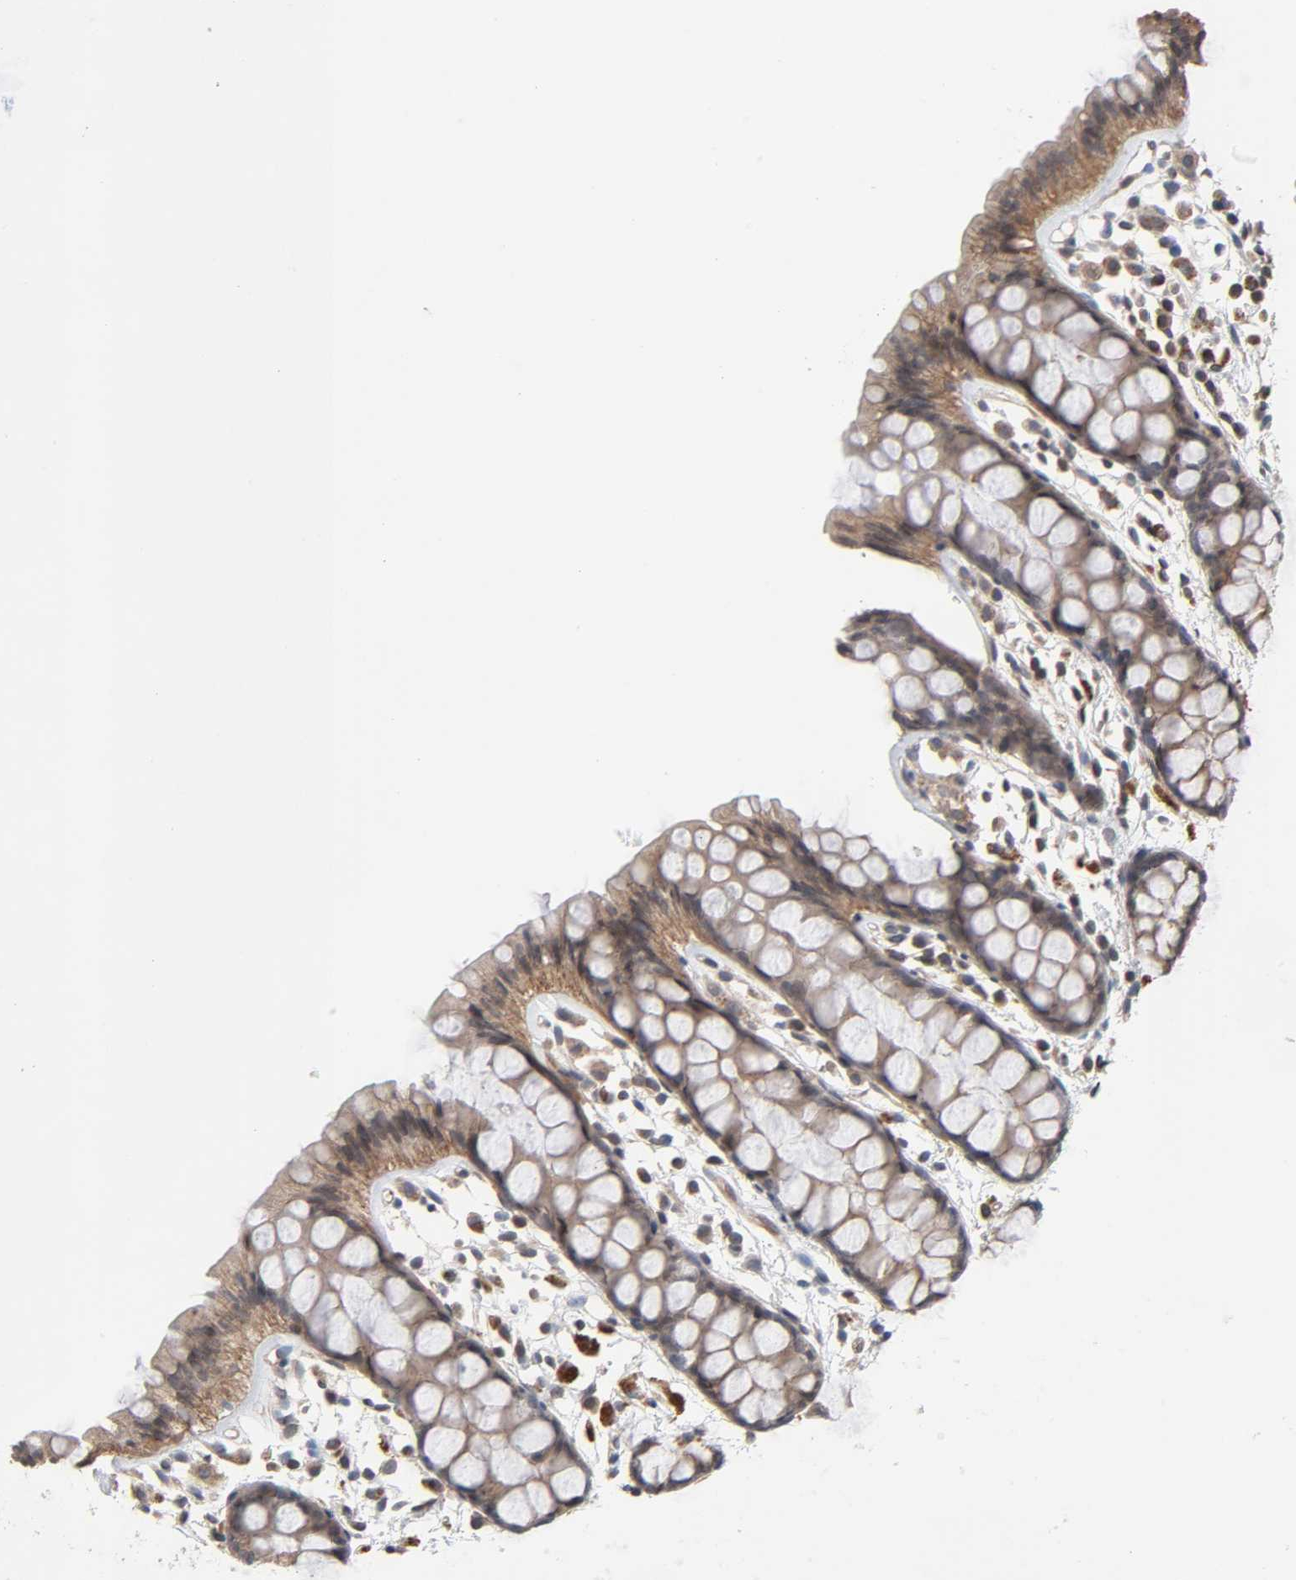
{"staining": {"intensity": "moderate", "quantity": ">75%", "location": "cytoplasmic/membranous"}, "tissue": "rectum", "cell_type": "Glandular cells", "image_type": "normal", "snomed": [{"axis": "morphology", "description": "Normal tissue, NOS"}, {"axis": "topography", "description": "Rectum"}], "caption": "This photomicrograph exhibits IHC staining of unremarkable human rectum, with medium moderate cytoplasmic/membranous staining in about >75% of glandular cells.", "gene": "CCDC175", "patient": {"sex": "female", "age": 66}}